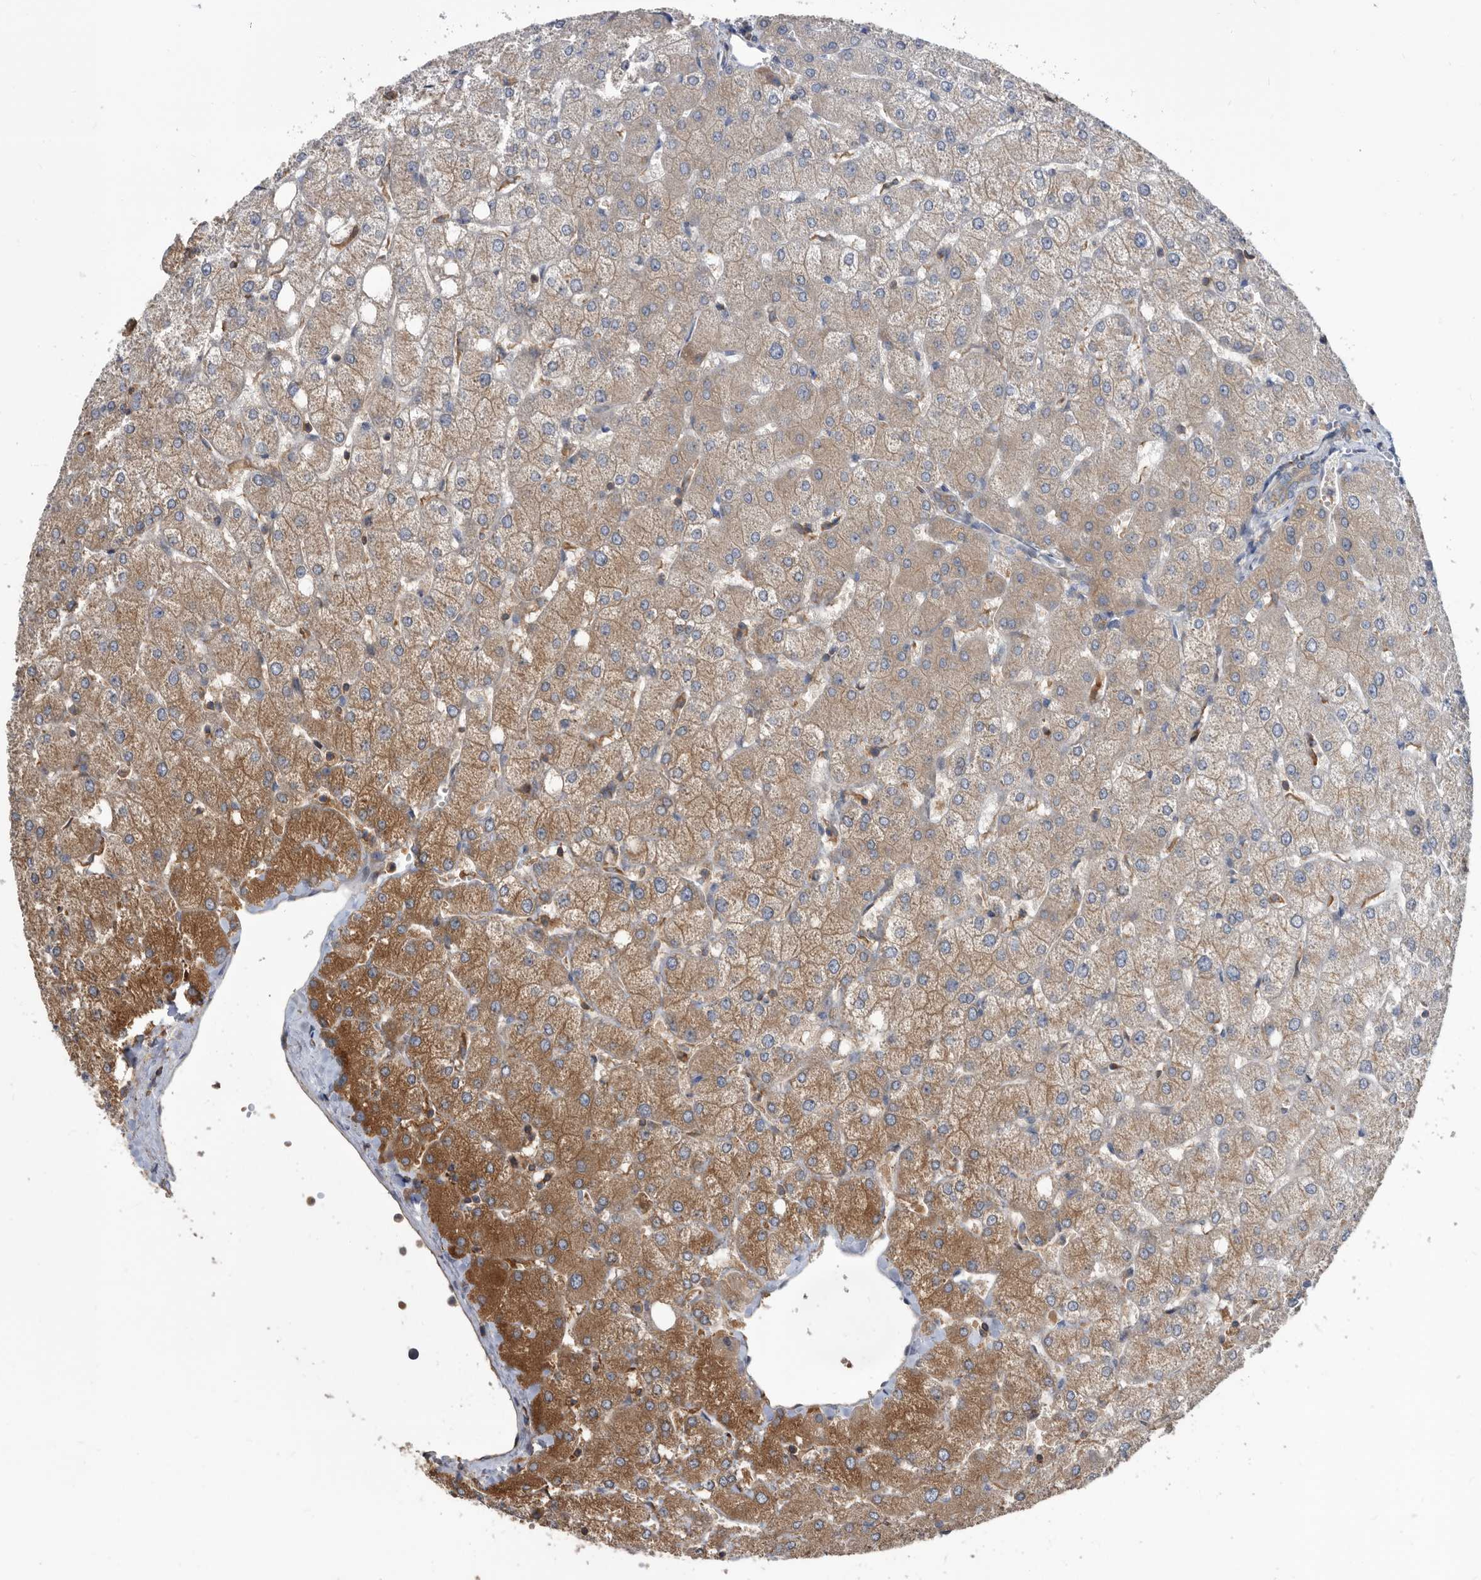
{"staining": {"intensity": "negative", "quantity": "none", "location": "none"}, "tissue": "liver", "cell_type": "Cholangiocytes", "image_type": "normal", "snomed": [{"axis": "morphology", "description": "Normal tissue, NOS"}, {"axis": "topography", "description": "Liver"}], "caption": "High magnification brightfield microscopy of benign liver stained with DAB (brown) and counterstained with hematoxylin (blue): cholangiocytes show no significant positivity. (Brightfield microscopy of DAB (3,3'-diaminobenzidine) immunohistochemistry at high magnification).", "gene": "APEH", "patient": {"sex": "female", "age": 54}}